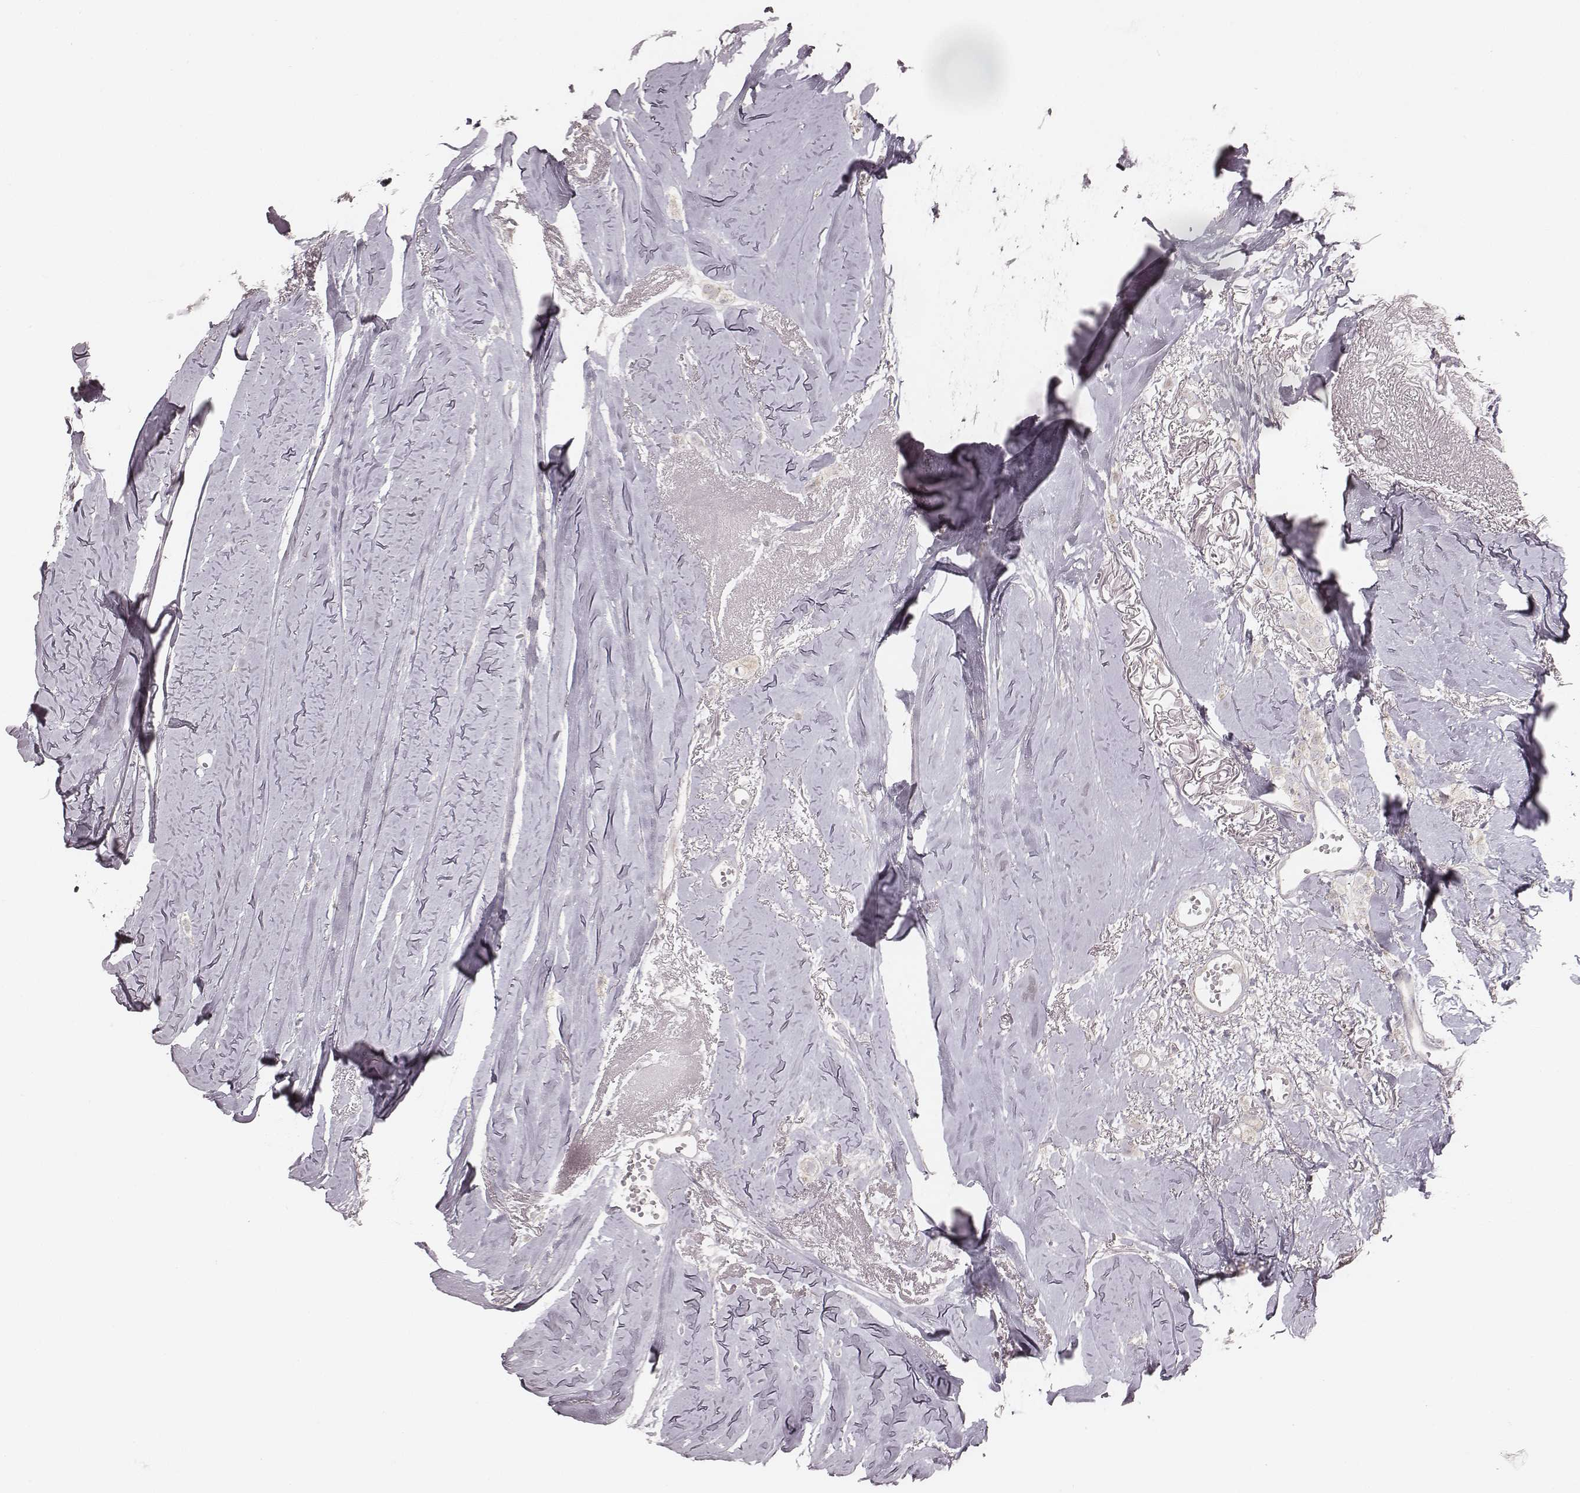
{"staining": {"intensity": "negative", "quantity": "none", "location": "none"}, "tissue": "breast cancer", "cell_type": "Tumor cells", "image_type": "cancer", "snomed": [{"axis": "morphology", "description": "Duct carcinoma"}, {"axis": "topography", "description": "Breast"}], "caption": "IHC of human breast cancer demonstrates no staining in tumor cells.", "gene": "TDRD5", "patient": {"sex": "female", "age": 85}}